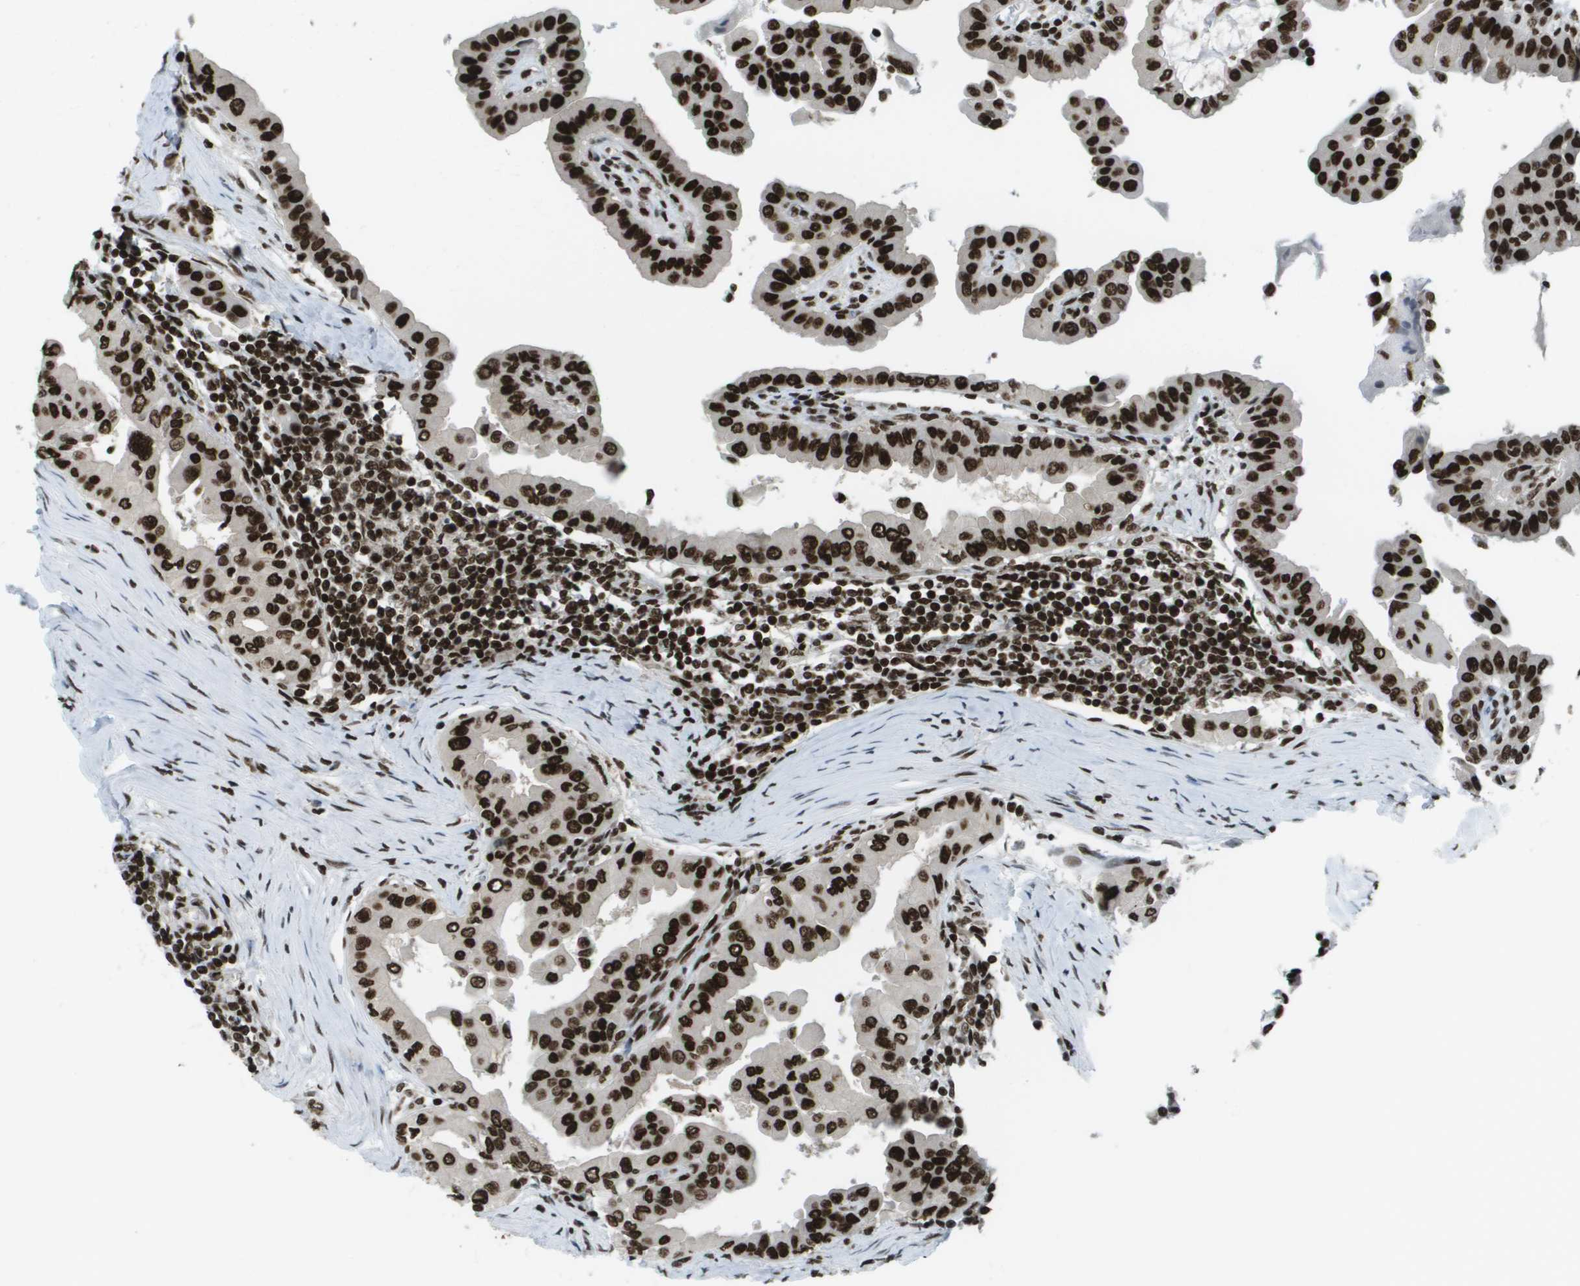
{"staining": {"intensity": "strong", "quantity": ">75%", "location": "nuclear"}, "tissue": "thyroid cancer", "cell_type": "Tumor cells", "image_type": "cancer", "snomed": [{"axis": "morphology", "description": "Papillary adenocarcinoma, NOS"}, {"axis": "topography", "description": "Thyroid gland"}], "caption": "Tumor cells reveal high levels of strong nuclear positivity in about >75% of cells in human thyroid papillary adenocarcinoma.", "gene": "GLYR1", "patient": {"sex": "male", "age": 33}}